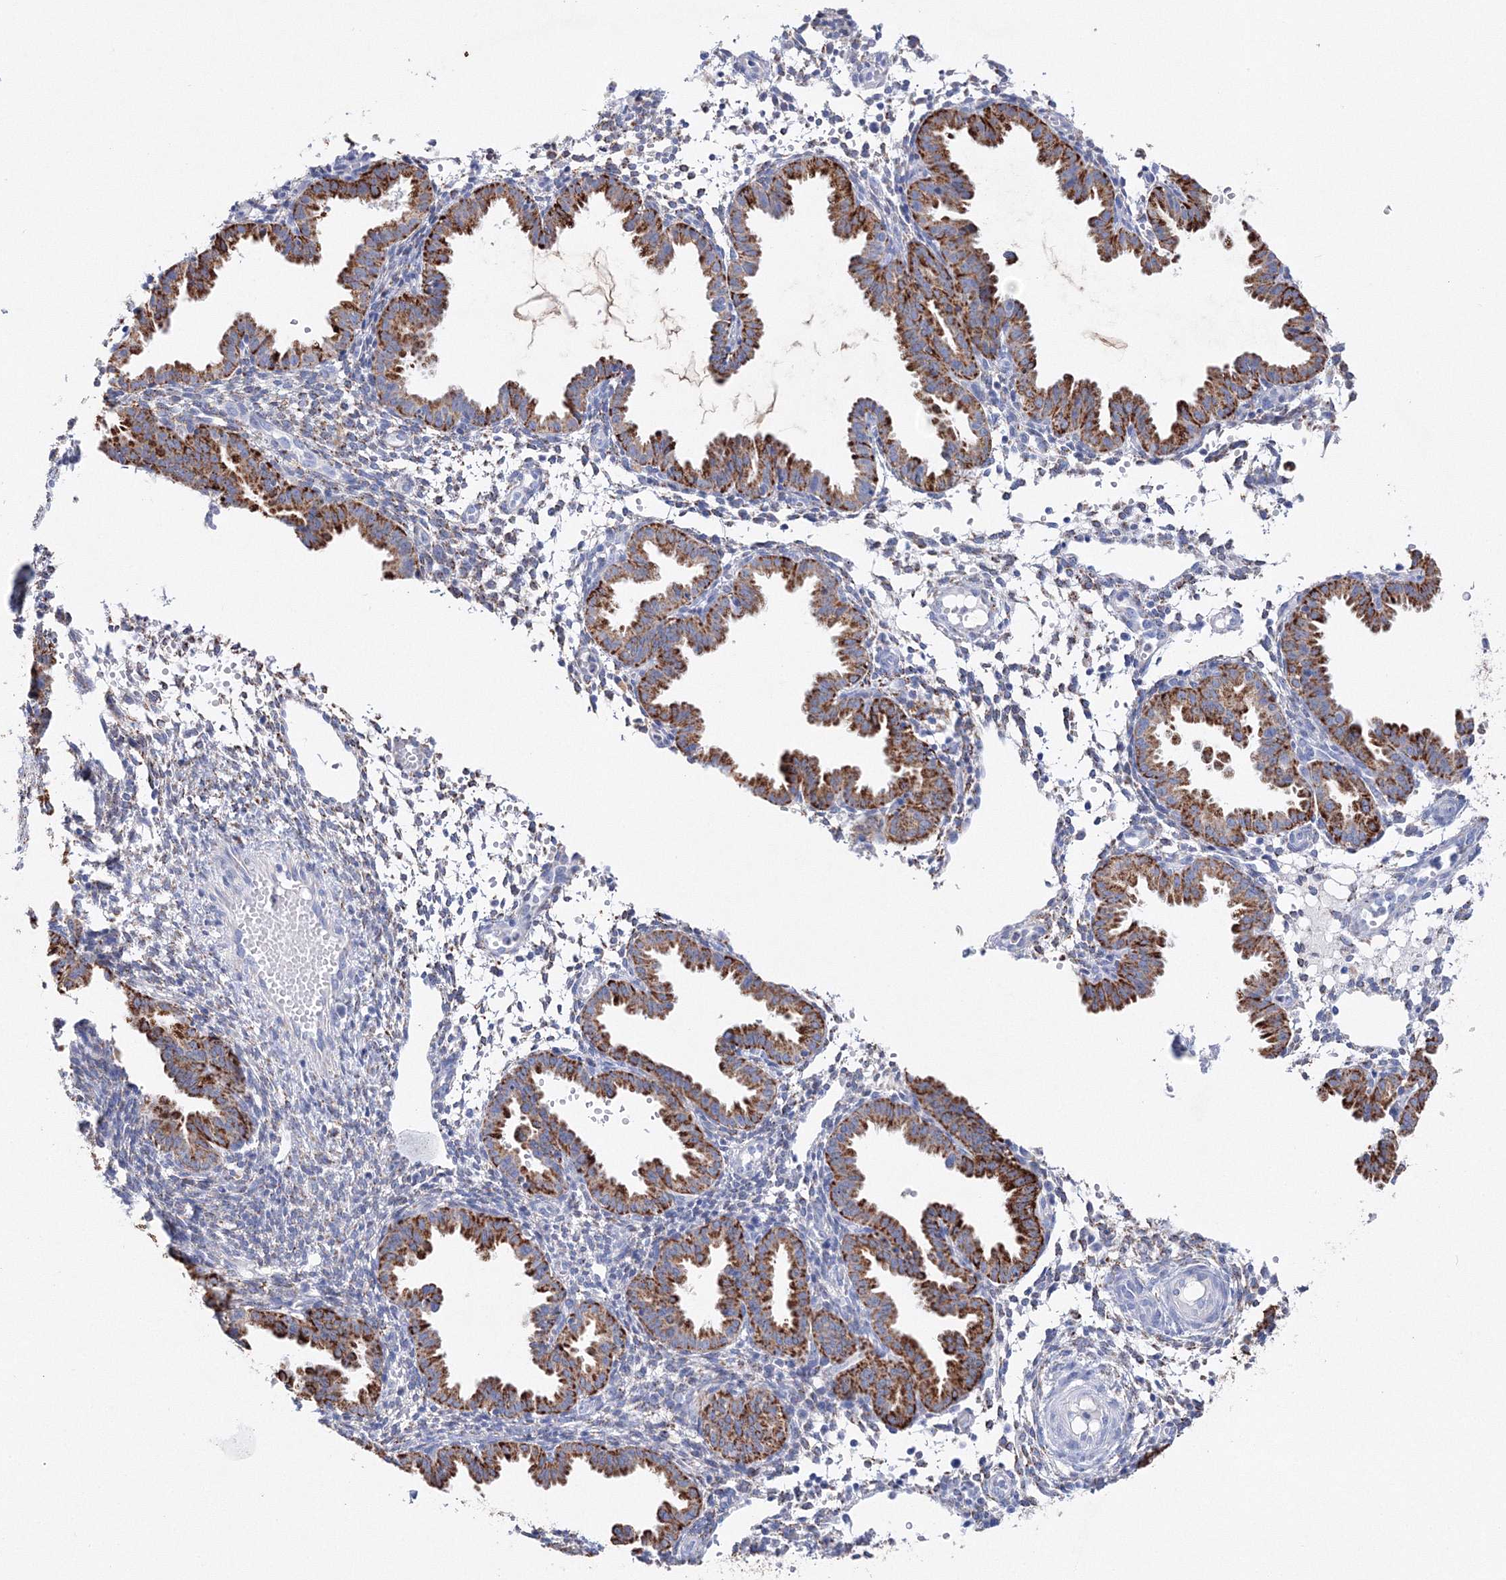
{"staining": {"intensity": "negative", "quantity": "none", "location": "none"}, "tissue": "endometrium", "cell_type": "Cells in endometrial stroma", "image_type": "normal", "snomed": [{"axis": "morphology", "description": "Normal tissue, NOS"}, {"axis": "topography", "description": "Endometrium"}], "caption": "Immunohistochemistry (IHC) histopathology image of benign endometrium: endometrium stained with DAB (3,3'-diaminobenzidine) exhibits no significant protein expression in cells in endometrial stroma.", "gene": "MERTK", "patient": {"sex": "female", "age": 33}}